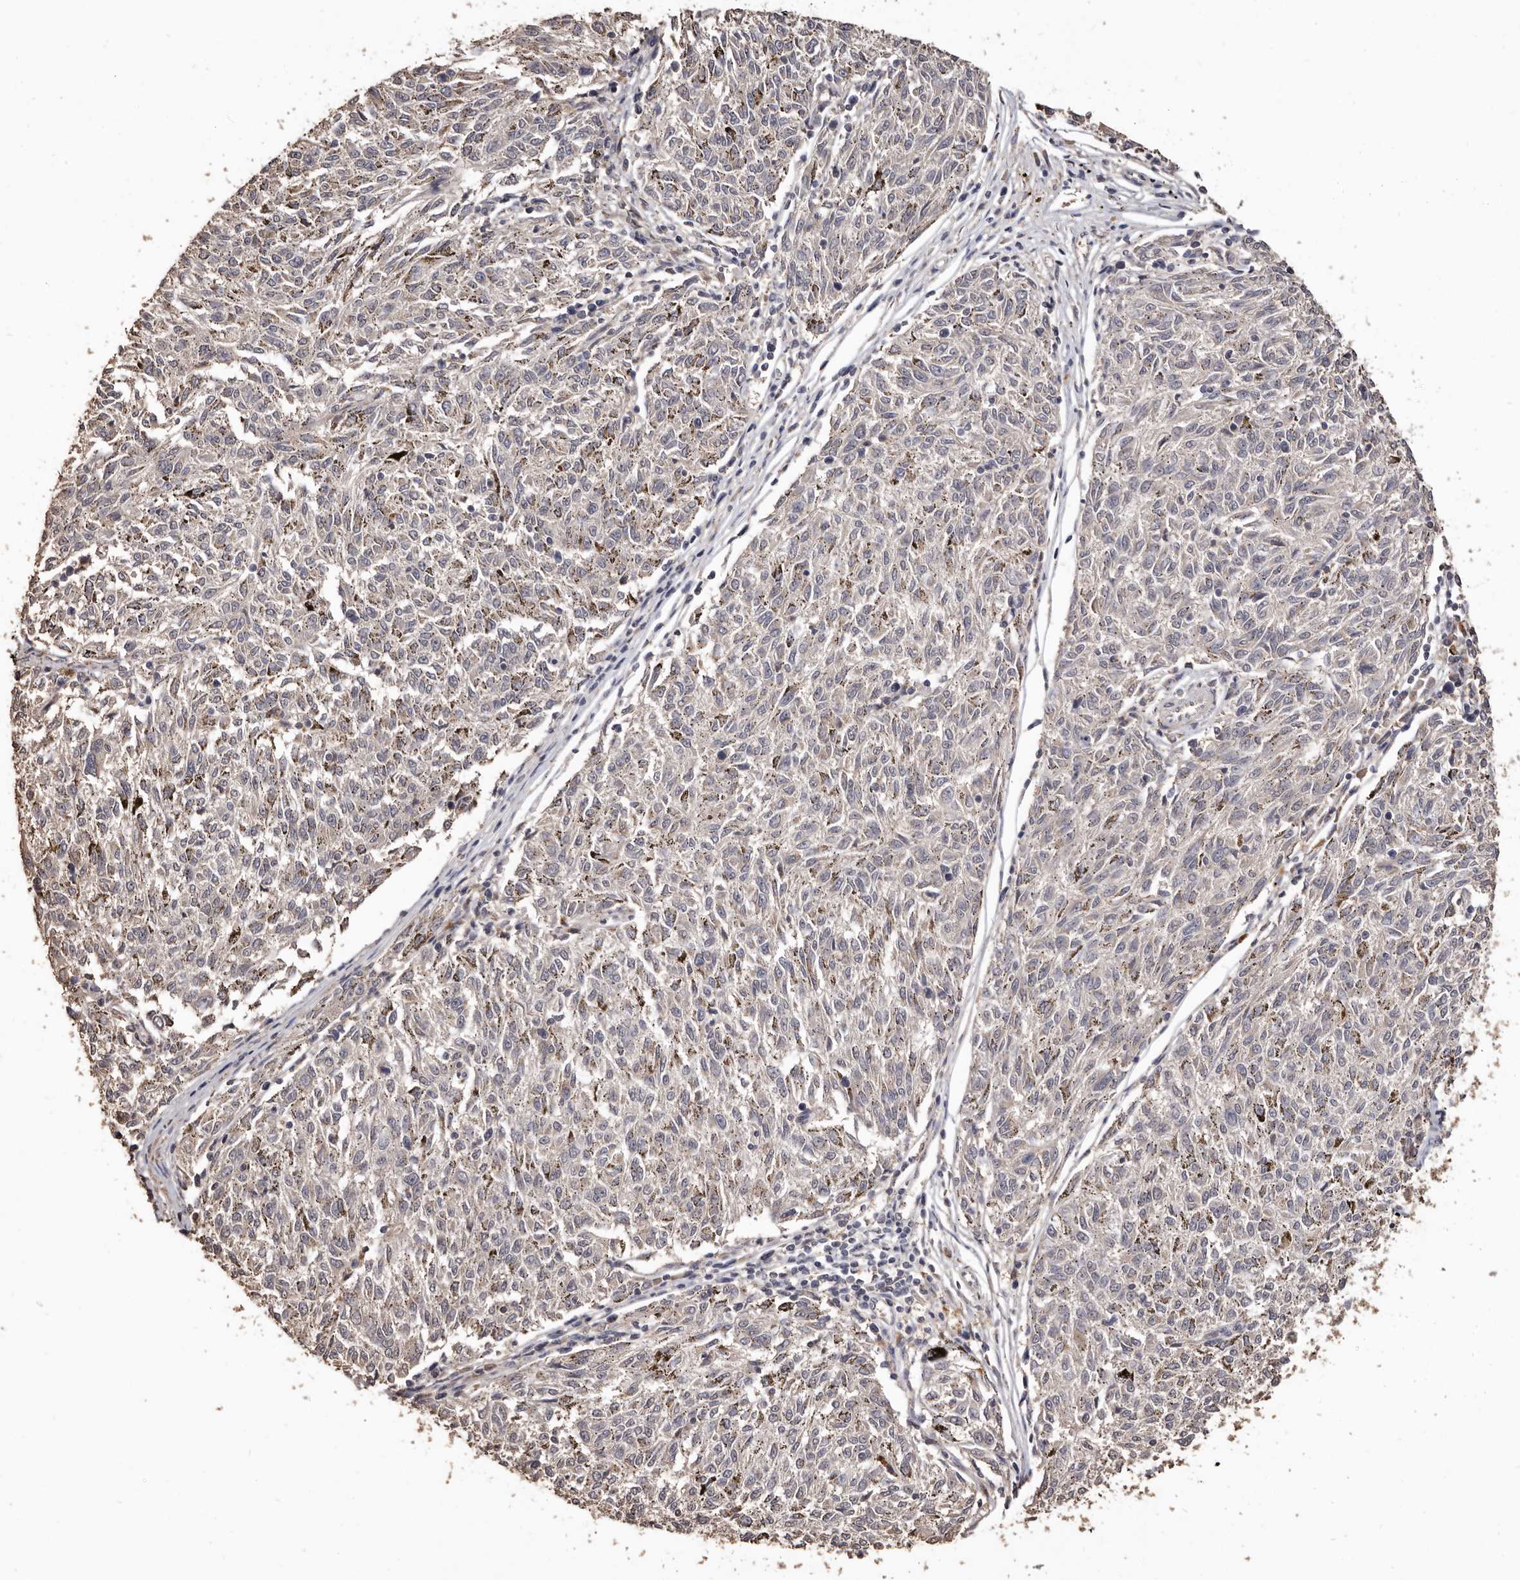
{"staining": {"intensity": "negative", "quantity": "none", "location": "none"}, "tissue": "melanoma", "cell_type": "Tumor cells", "image_type": "cancer", "snomed": [{"axis": "morphology", "description": "Malignant melanoma, NOS"}, {"axis": "topography", "description": "Skin"}], "caption": "Tumor cells show no significant staining in melanoma.", "gene": "INAVA", "patient": {"sex": "female", "age": 72}}